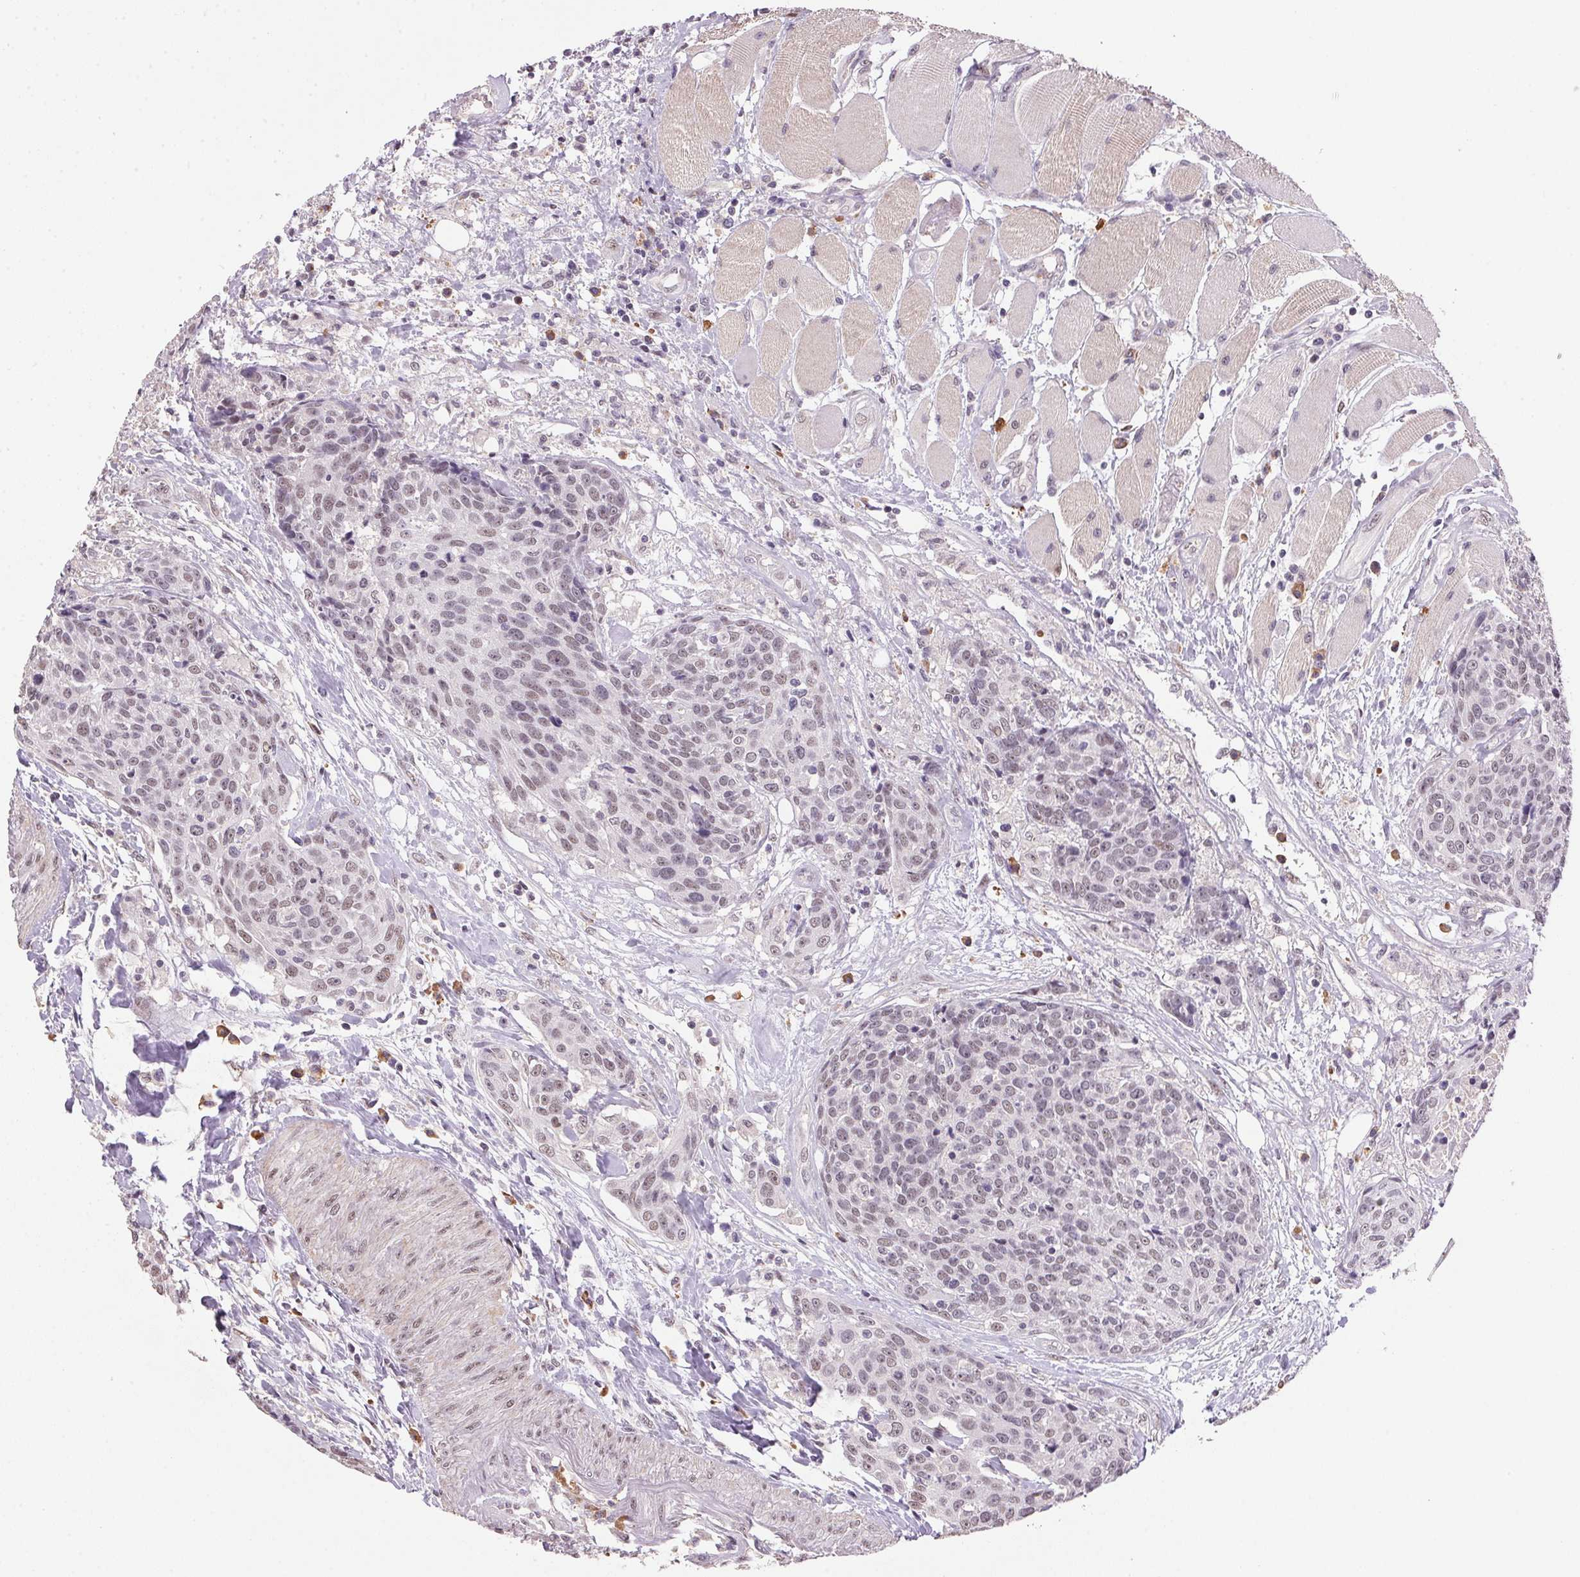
{"staining": {"intensity": "weak", "quantity": "25%-75%", "location": "nuclear"}, "tissue": "head and neck cancer", "cell_type": "Tumor cells", "image_type": "cancer", "snomed": [{"axis": "morphology", "description": "Squamous cell carcinoma, NOS"}, {"axis": "topography", "description": "Oral tissue"}, {"axis": "topography", "description": "Head-Neck"}], "caption": "Immunohistochemistry of head and neck cancer (squamous cell carcinoma) demonstrates low levels of weak nuclear expression in about 25%-75% of tumor cells. (DAB (3,3'-diaminobenzidine) = brown stain, brightfield microscopy at high magnification).", "gene": "ZBTB4", "patient": {"sex": "male", "age": 64}}